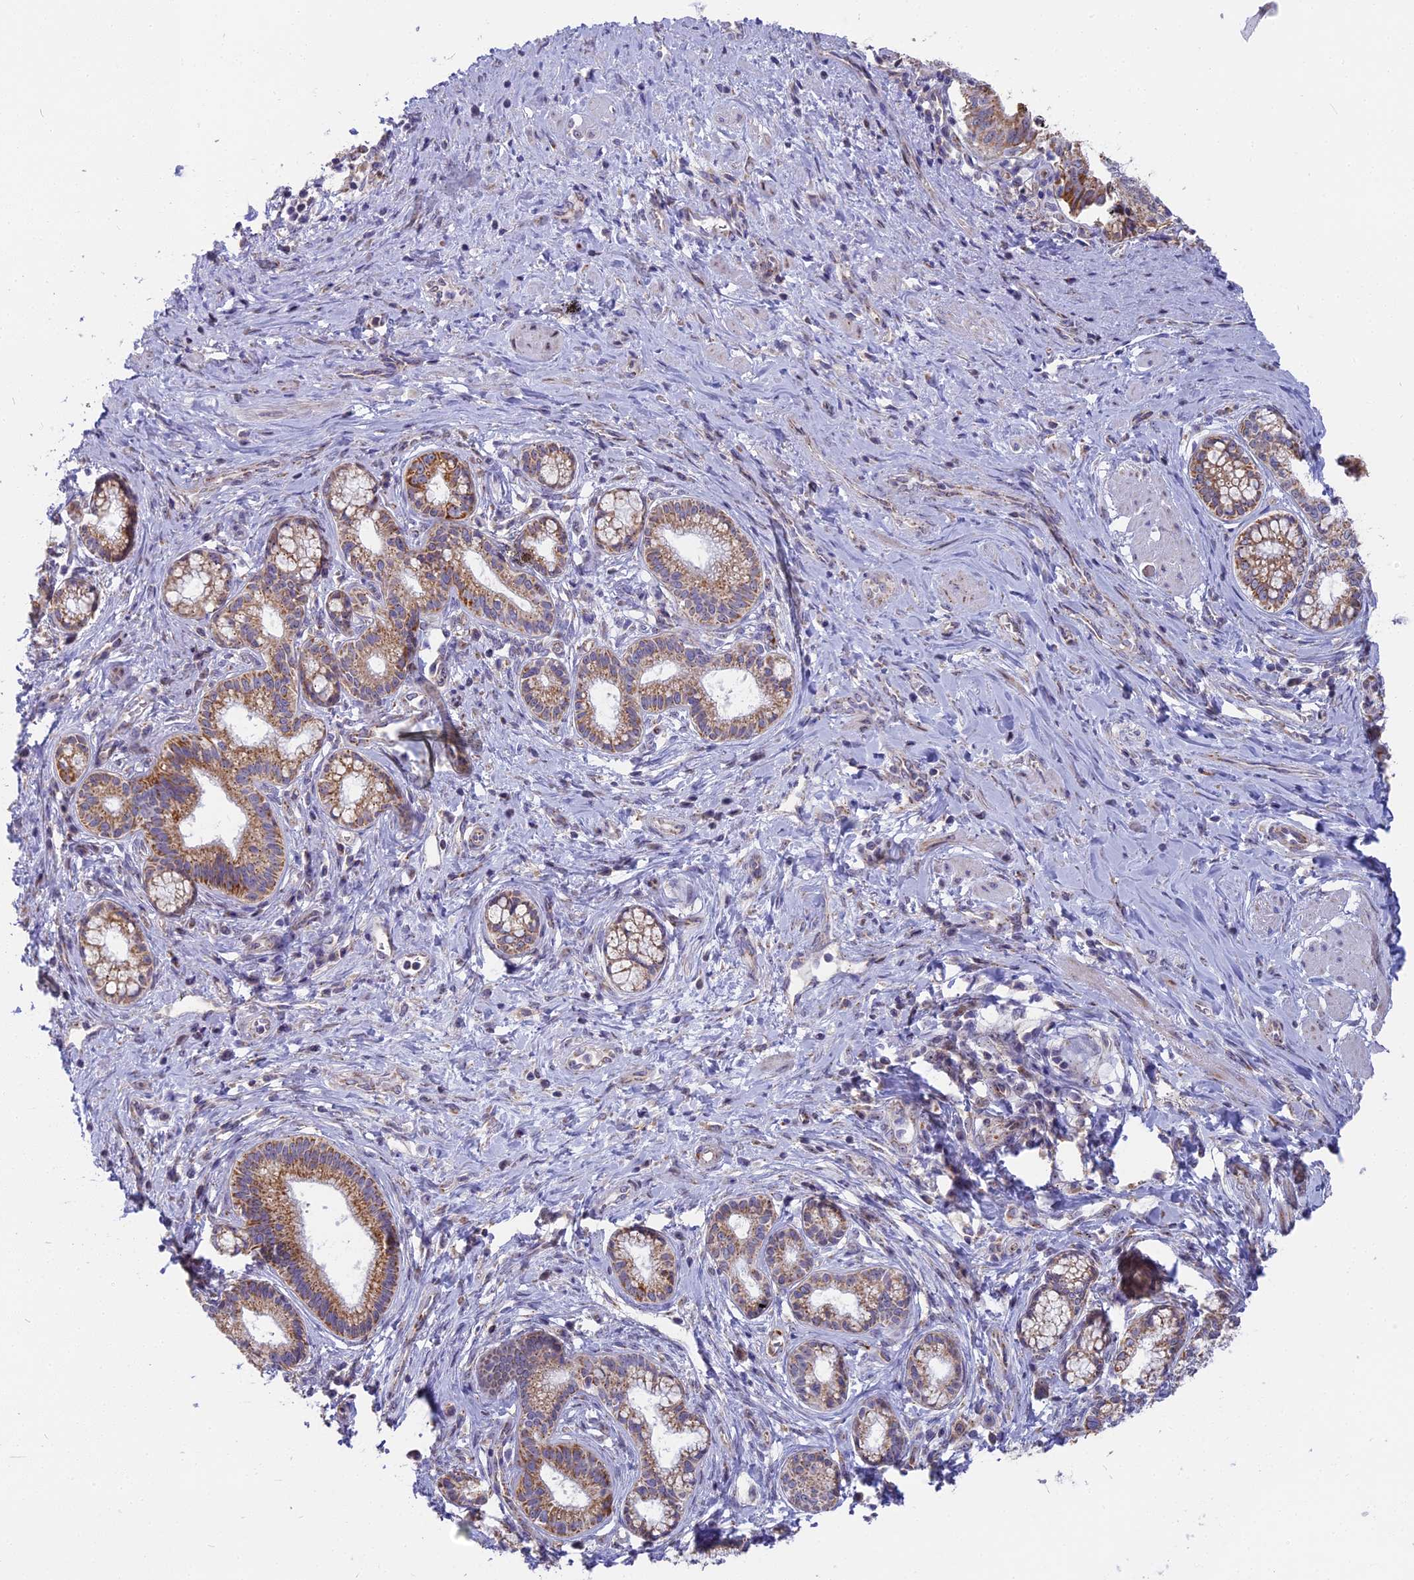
{"staining": {"intensity": "moderate", "quantity": ">75%", "location": "cytoplasmic/membranous"}, "tissue": "pancreatic cancer", "cell_type": "Tumor cells", "image_type": "cancer", "snomed": [{"axis": "morphology", "description": "Adenocarcinoma, NOS"}, {"axis": "topography", "description": "Pancreas"}], "caption": "This is a photomicrograph of immunohistochemistry (IHC) staining of pancreatic cancer (adenocarcinoma), which shows moderate expression in the cytoplasmic/membranous of tumor cells.", "gene": "DTWD1", "patient": {"sex": "male", "age": 72}}